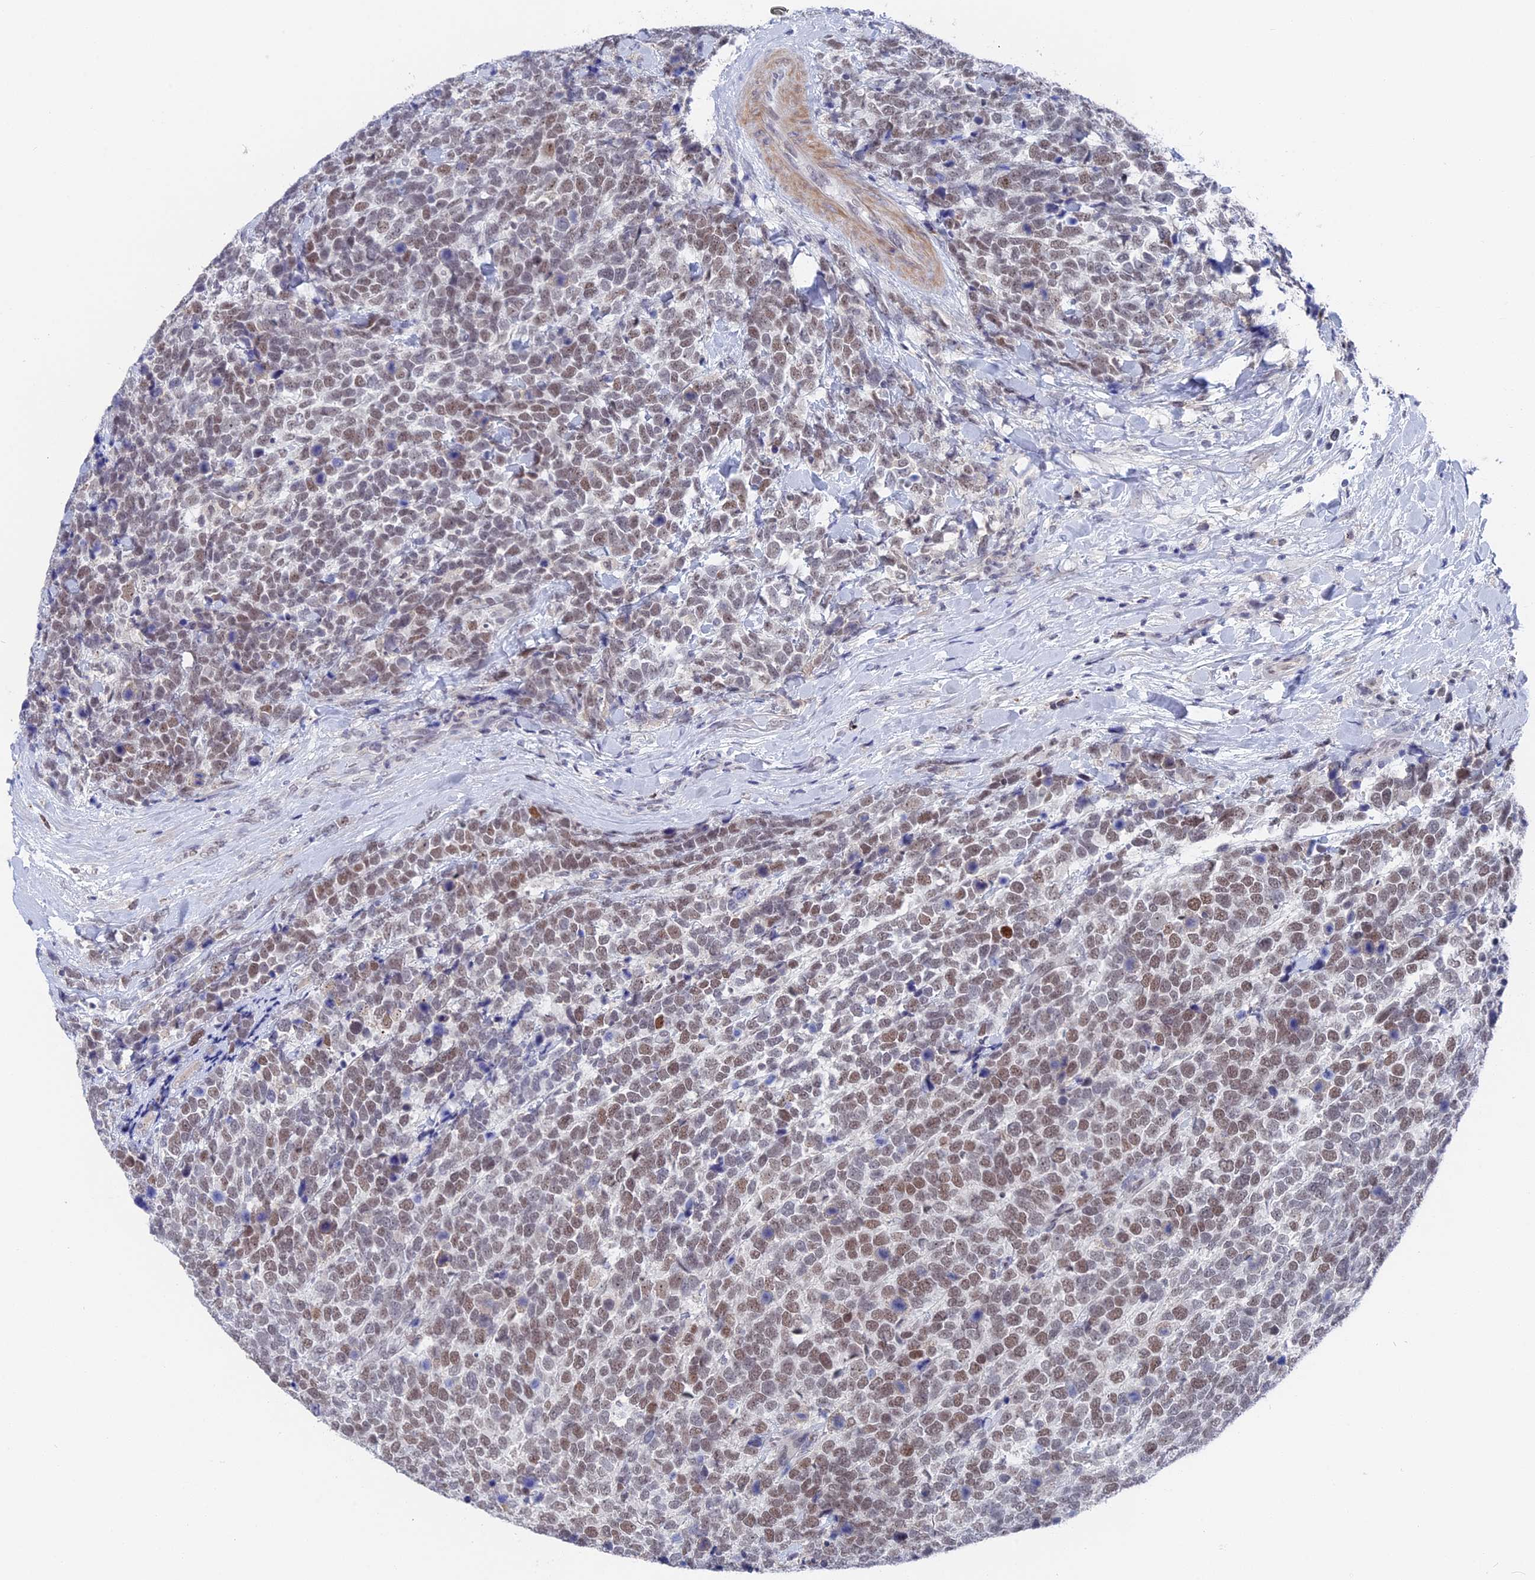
{"staining": {"intensity": "moderate", "quantity": "25%-75%", "location": "nuclear"}, "tissue": "urothelial cancer", "cell_type": "Tumor cells", "image_type": "cancer", "snomed": [{"axis": "morphology", "description": "Urothelial carcinoma, High grade"}, {"axis": "topography", "description": "Urinary bladder"}], "caption": "DAB (3,3'-diaminobenzidine) immunohistochemical staining of human urothelial carcinoma (high-grade) demonstrates moderate nuclear protein staining in approximately 25%-75% of tumor cells. The staining was performed using DAB, with brown indicating positive protein expression. Nuclei are stained blue with hematoxylin.", "gene": "BRD2", "patient": {"sex": "female", "age": 82}}